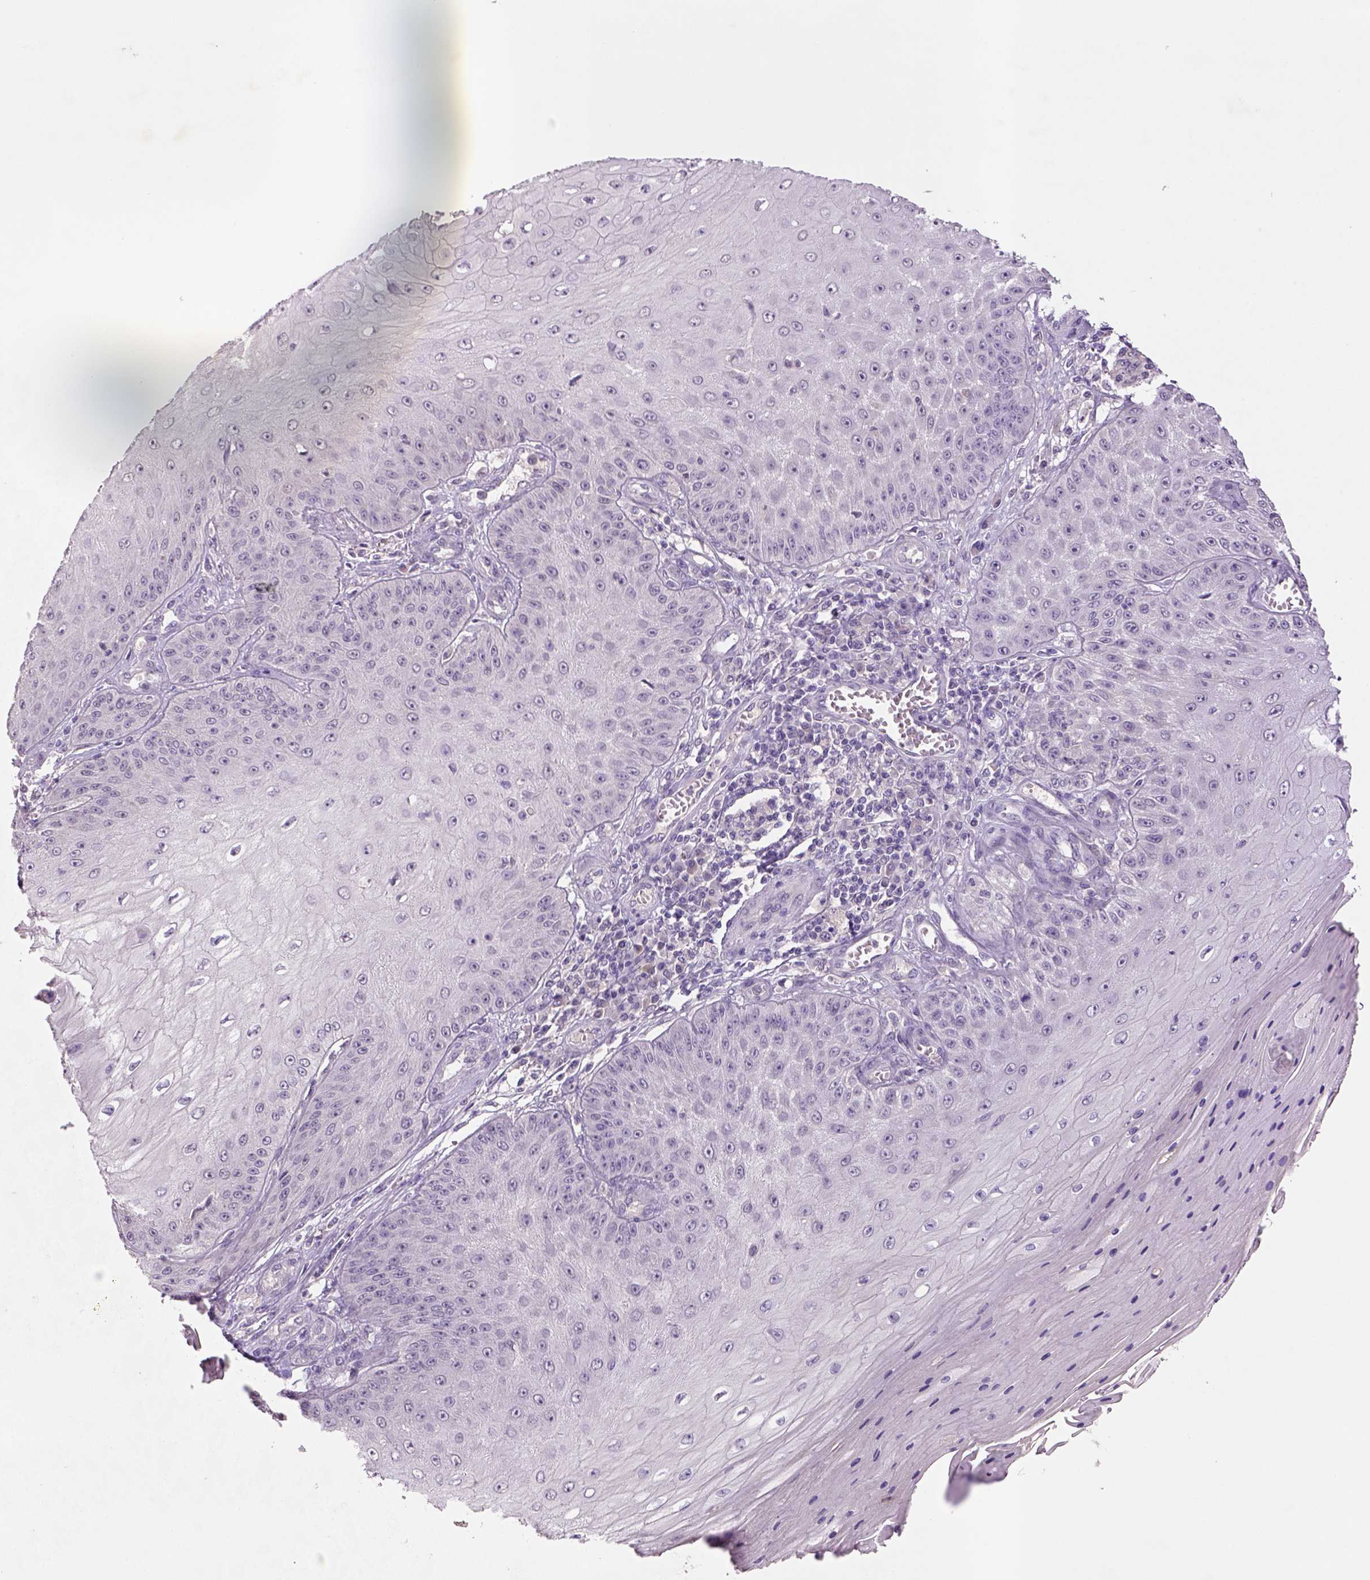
{"staining": {"intensity": "negative", "quantity": "none", "location": "none"}, "tissue": "skin cancer", "cell_type": "Tumor cells", "image_type": "cancer", "snomed": [{"axis": "morphology", "description": "Squamous cell carcinoma, NOS"}, {"axis": "topography", "description": "Skin"}], "caption": "IHC image of neoplastic tissue: human skin squamous cell carcinoma stained with DAB reveals no significant protein positivity in tumor cells.", "gene": "NLGN2", "patient": {"sex": "male", "age": 70}}